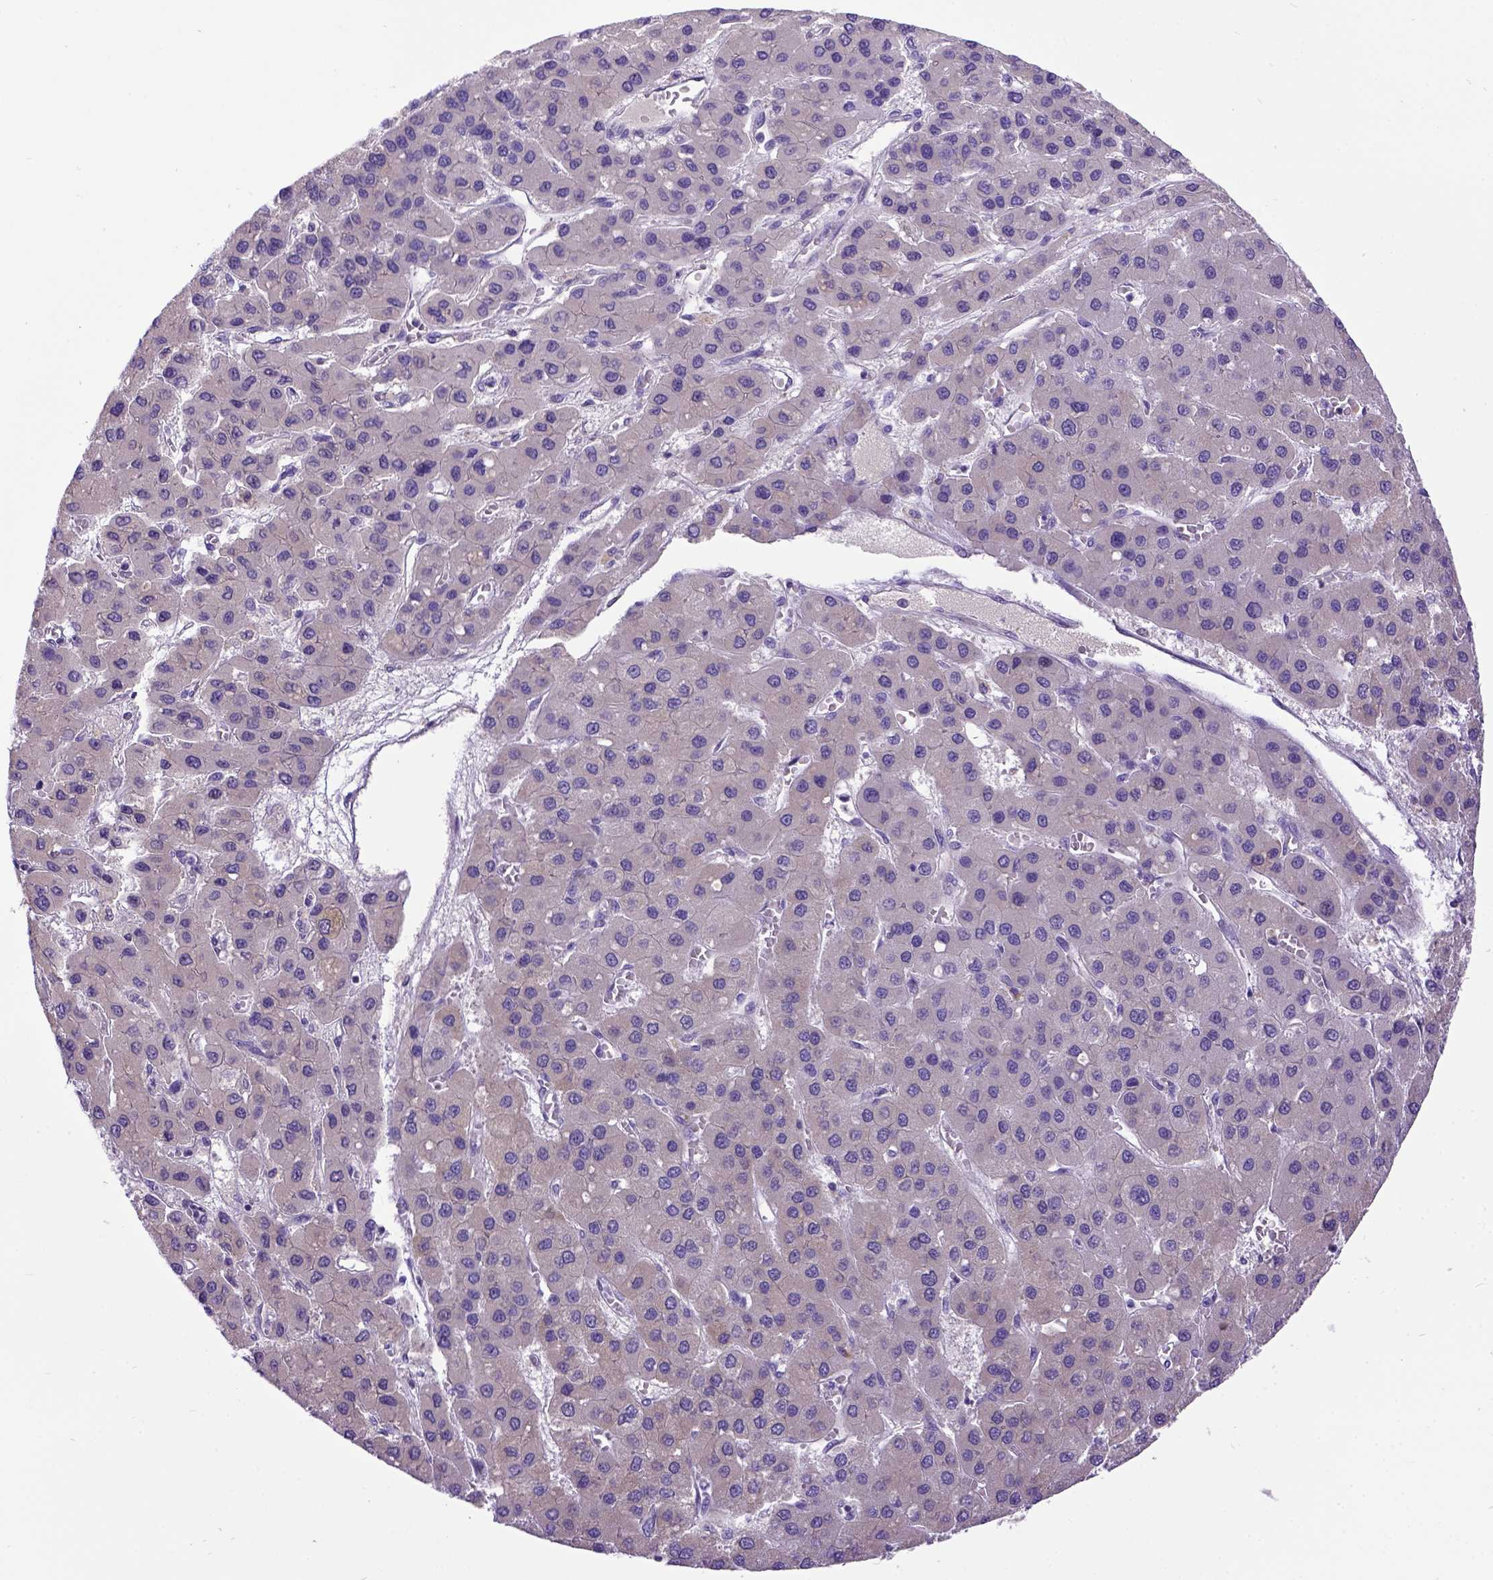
{"staining": {"intensity": "weak", "quantity": "25%-75%", "location": "cytoplasmic/membranous"}, "tissue": "liver cancer", "cell_type": "Tumor cells", "image_type": "cancer", "snomed": [{"axis": "morphology", "description": "Carcinoma, Hepatocellular, NOS"}, {"axis": "topography", "description": "Liver"}], "caption": "Immunohistochemical staining of human hepatocellular carcinoma (liver) reveals low levels of weak cytoplasmic/membranous protein staining in approximately 25%-75% of tumor cells.", "gene": "NEK5", "patient": {"sex": "female", "age": 41}}